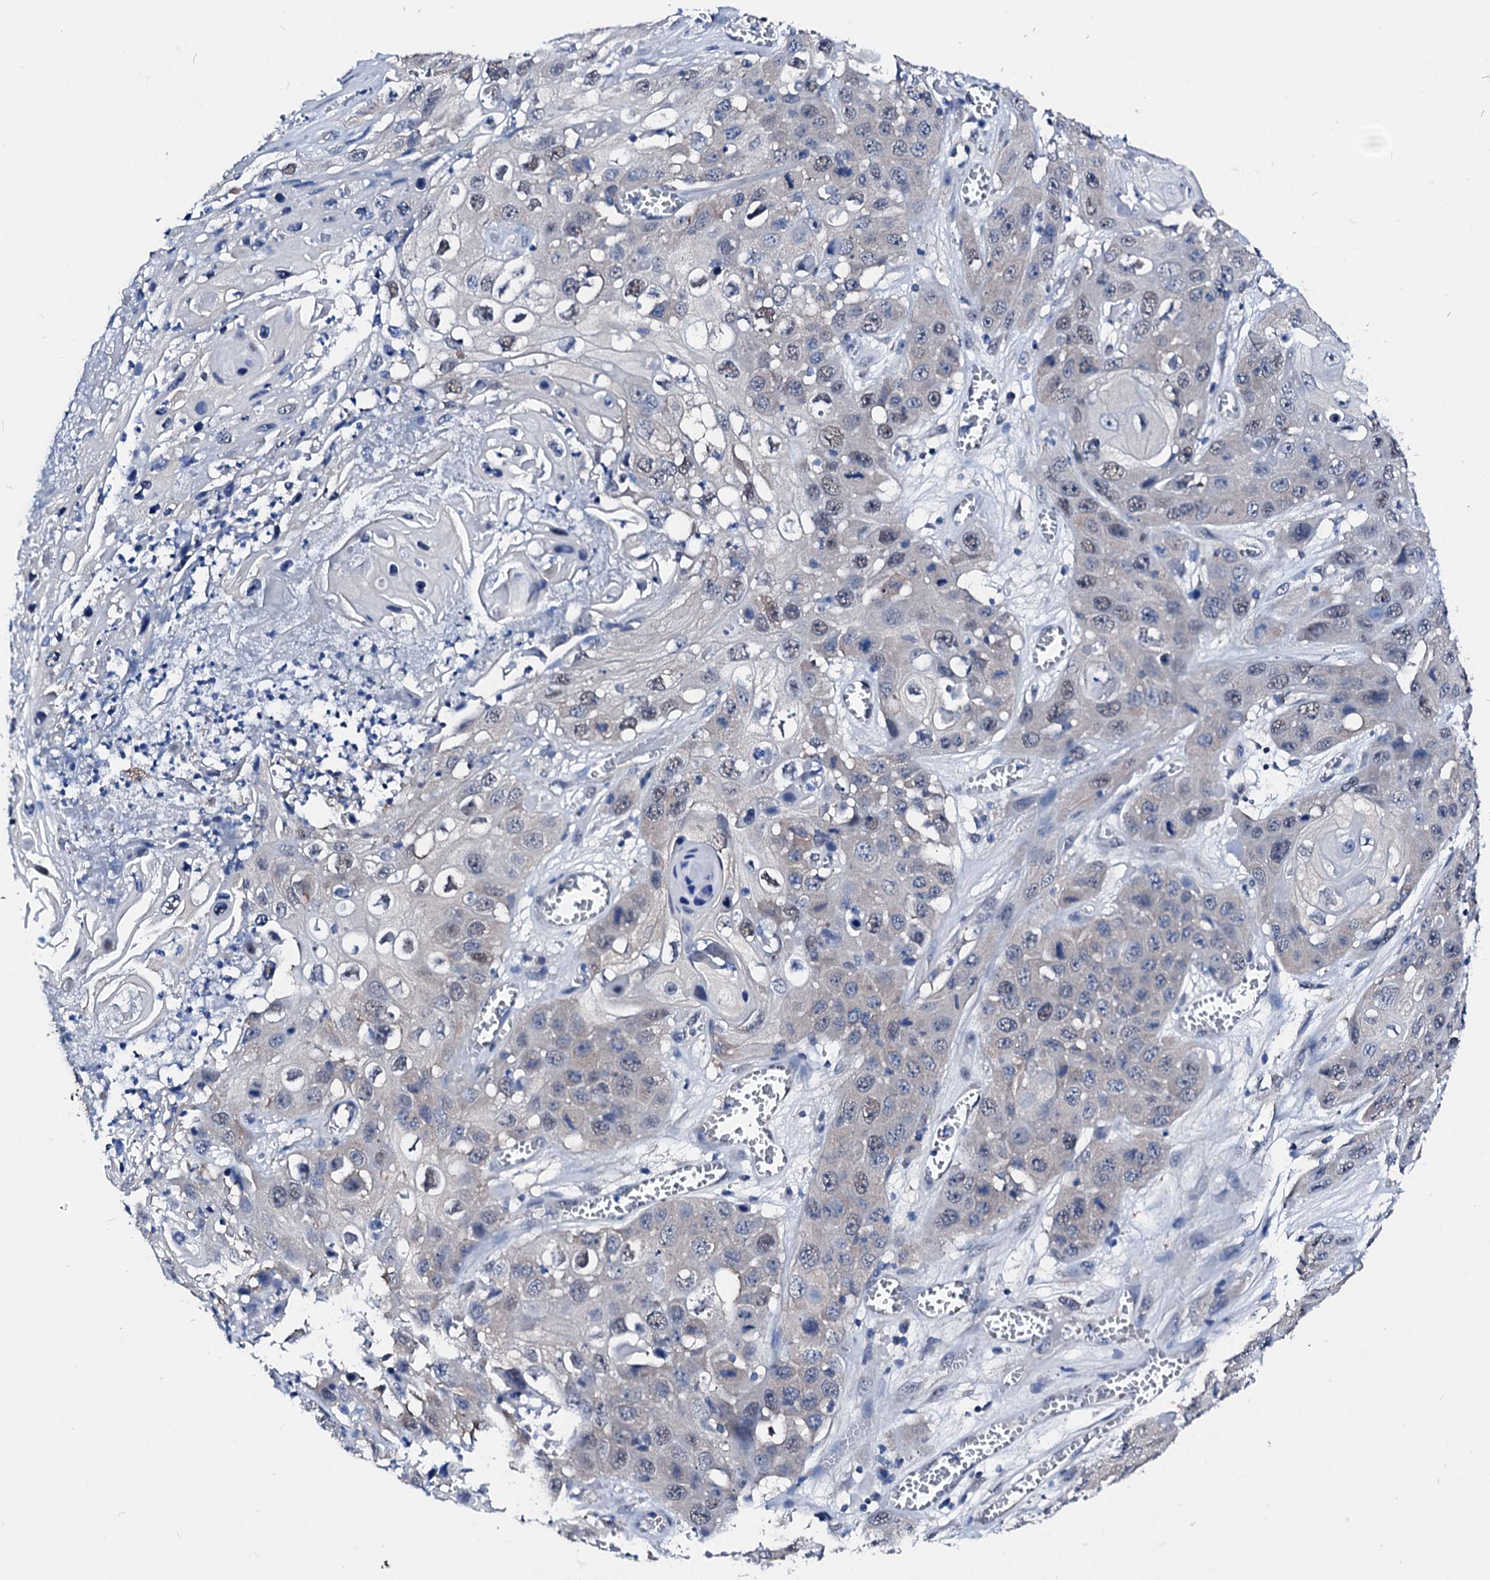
{"staining": {"intensity": "weak", "quantity": "25%-75%", "location": "nuclear"}, "tissue": "skin cancer", "cell_type": "Tumor cells", "image_type": "cancer", "snomed": [{"axis": "morphology", "description": "Squamous cell carcinoma, NOS"}, {"axis": "topography", "description": "Skin"}], "caption": "Skin cancer tissue shows weak nuclear positivity in approximately 25%-75% of tumor cells", "gene": "CSN2", "patient": {"sex": "male", "age": 55}}